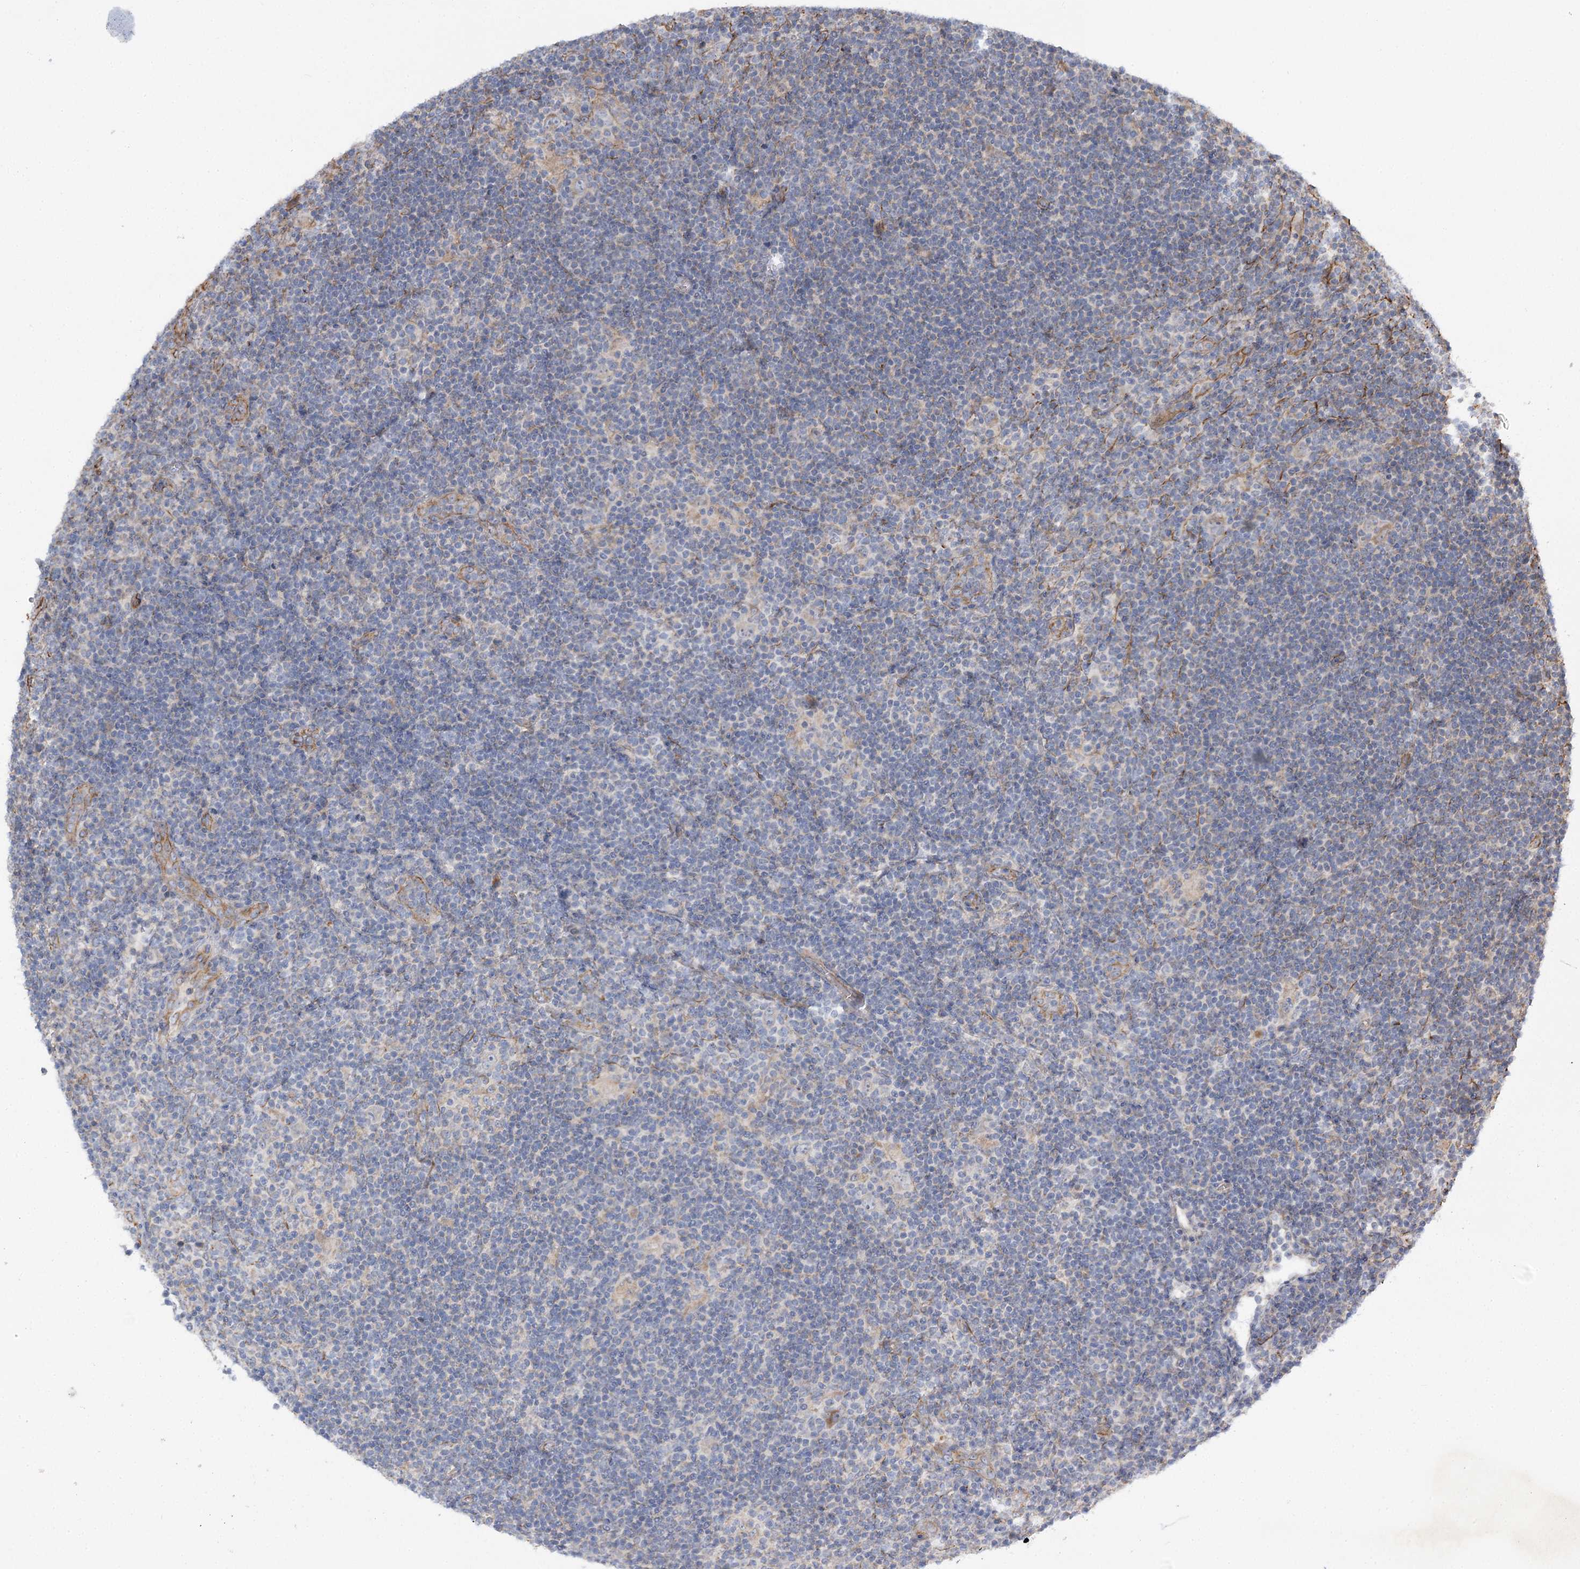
{"staining": {"intensity": "negative", "quantity": "none", "location": "none"}, "tissue": "lymphoma", "cell_type": "Tumor cells", "image_type": "cancer", "snomed": [{"axis": "morphology", "description": "Hodgkin's disease, NOS"}, {"axis": "topography", "description": "Lymph node"}], "caption": "Protein analysis of Hodgkin's disease displays no significant positivity in tumor cells.", "gene": "KIAA0825", "patient": {"sex": "female", "age": 57}}